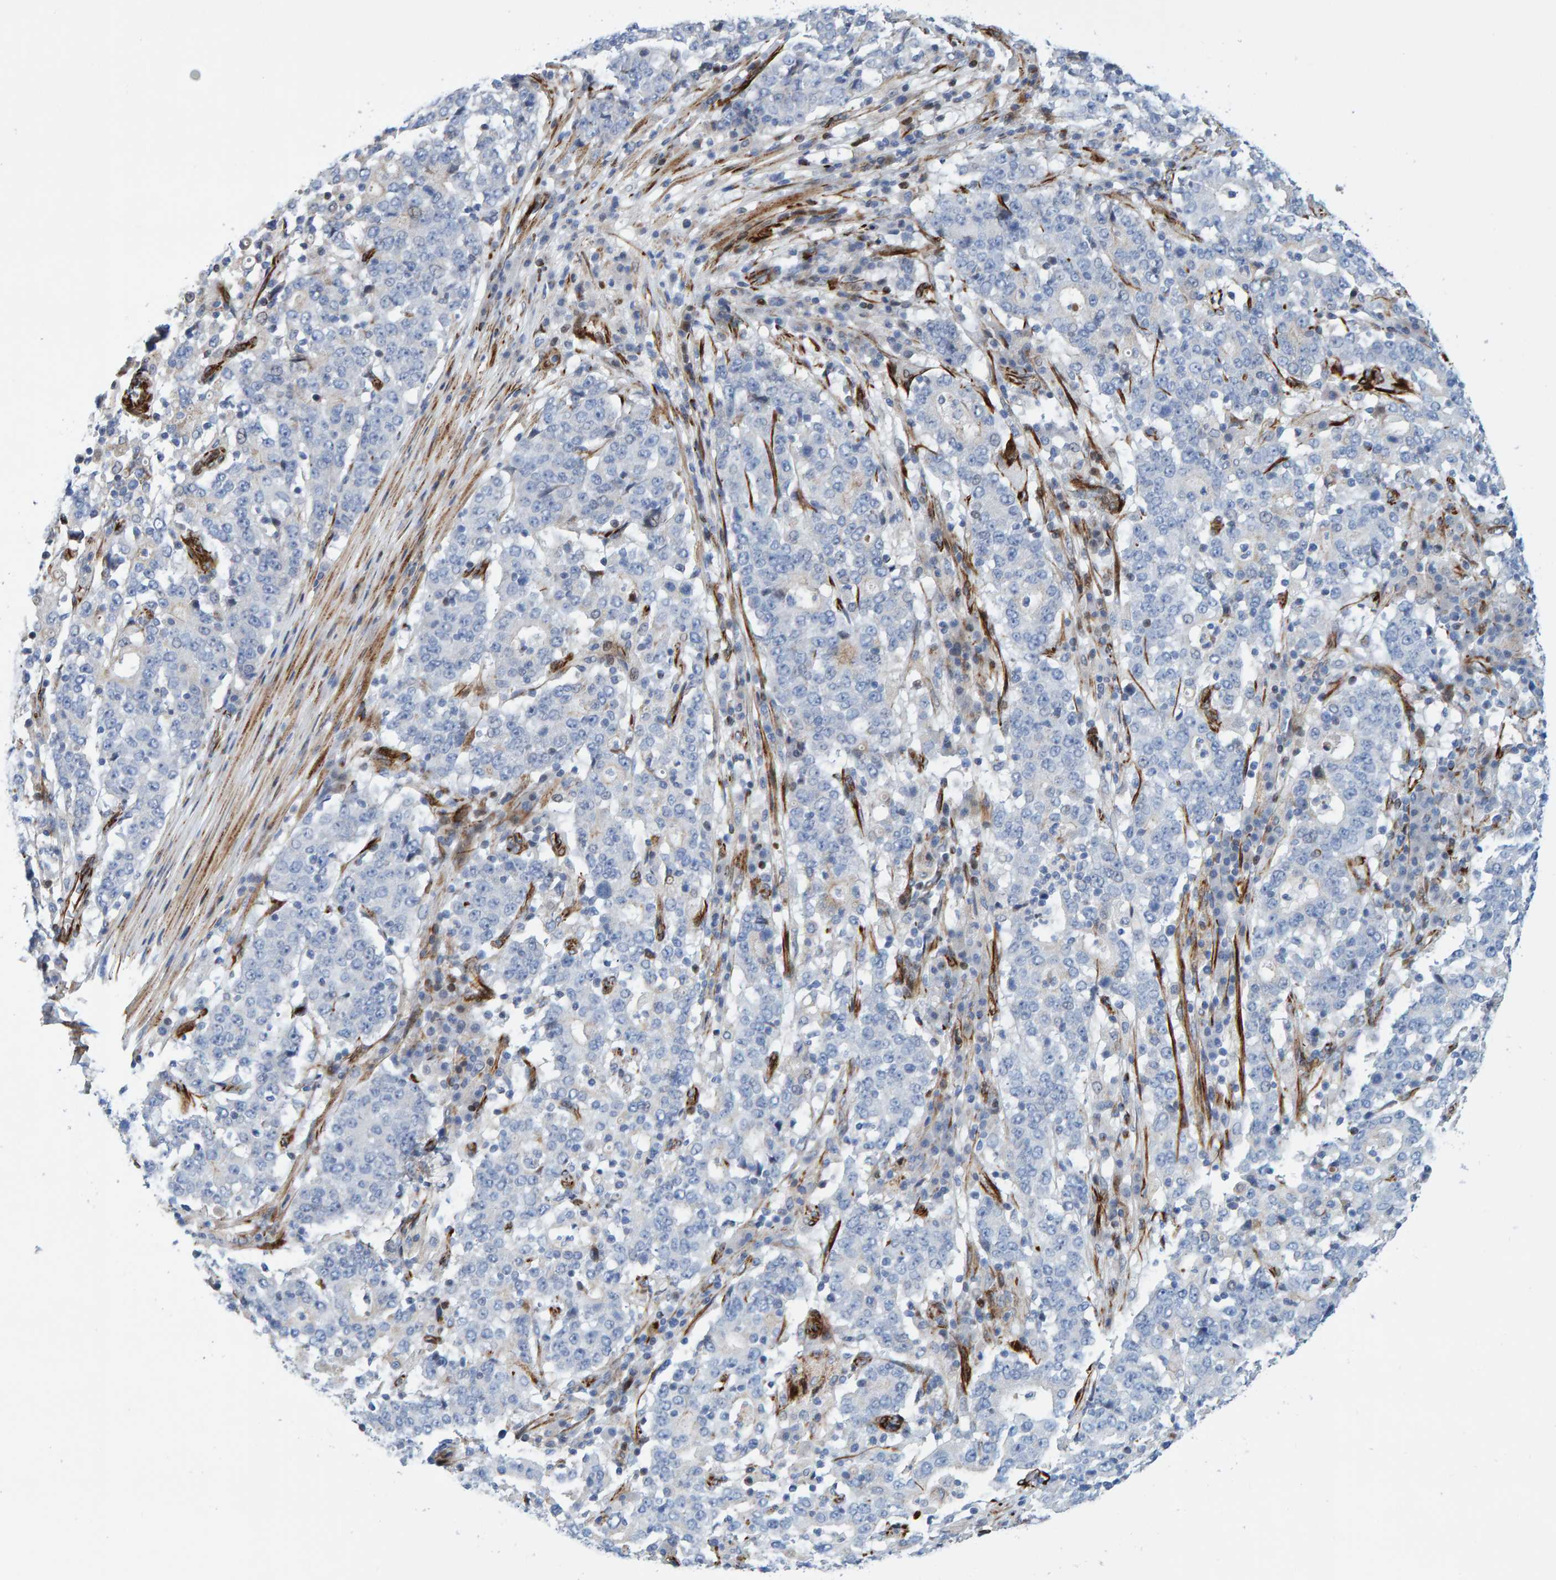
{"staining": {"intensity": "negative", "quantity": "none", "location": "none"}, "tissue": "stomach cancer", "cell_type": "Tumor cells", "image_type": "cancer", "snomed": [{"axis": "morphology", "description": "Adenocarcinoma, NOS"}, {"axis": "topography", "description": "Stomach"}], "caption": "IHC histopathology image of human stomach adenocarcinoma stained for a protein (brown), which displays no positivity in tumor cells.", "gene": "POLG2", "patient": {"sex": "male", "age": 59}}